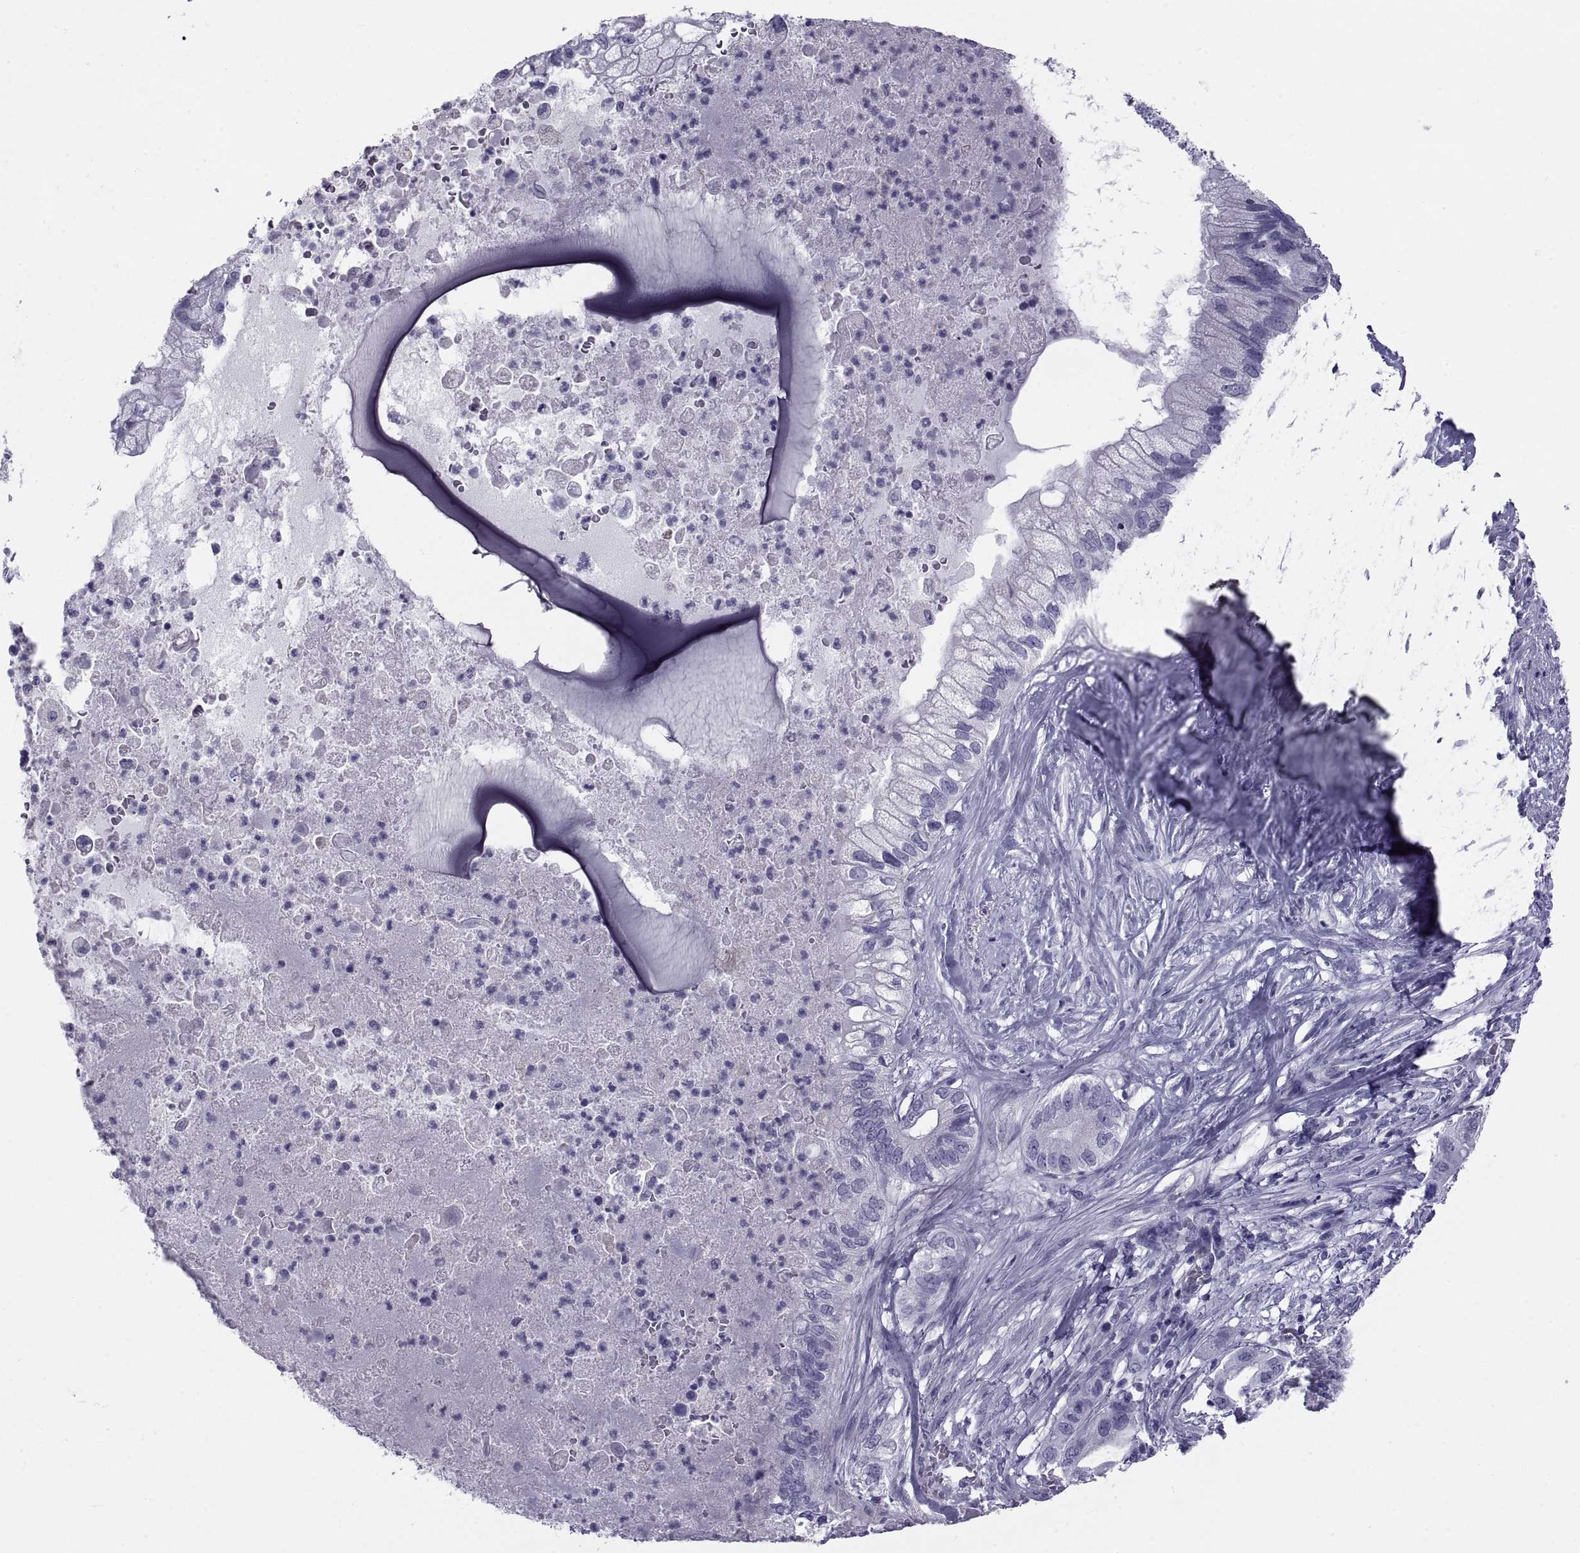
{"staining": {"intensity": "negative", "quantity": "none", "location": "none"}, "tissue": "pancreatic cancer", "cell_type": "Tumor cells", "image_type": "cancer", "snomed": [{"axis": "morphology", "description": "Adenocarcinoma, NOS"}, {"axis": "topography", "description": "Pancreas"}], "caption": "This is a histopathology image of immunohistochemistry (IHC) staining of adenocarcinoma (pancreatic), which shows no staining in tumor cells. (Stains: DAB (3,3'-diaminobenzidine) IHC with hematoxylin counter stain, Microscopy: brightfield microscopy at high magnification).", "gene": "NPTX2", "patient": {"sex": "female", "age": 72}}